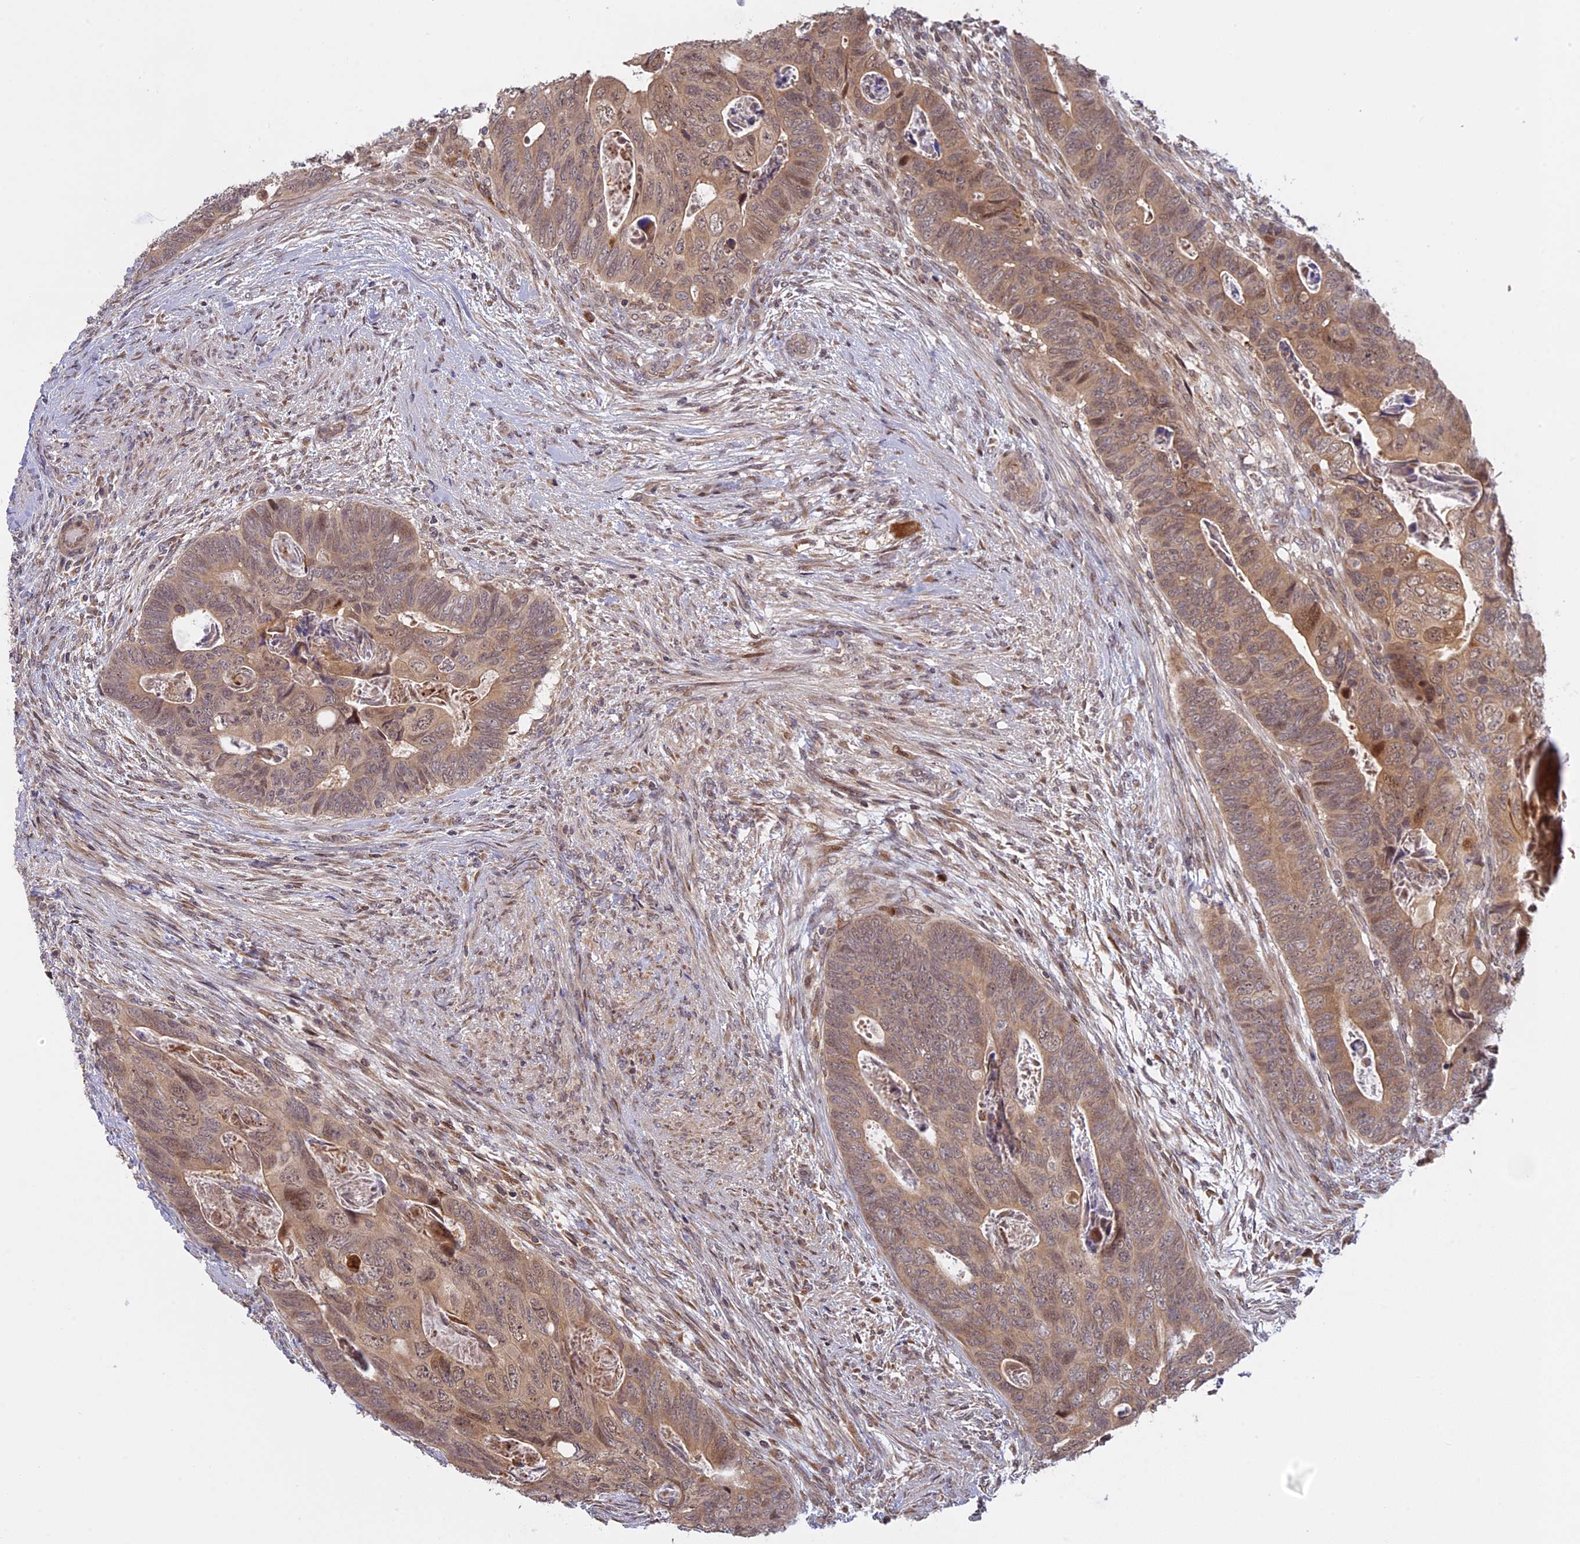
{"staining": {"intensity": "moderate", "quantity": "25%-75%", "location": "cytoplasmic/membranous,nuclear"}, "tissue": "colorectal cancer", "cell_type": "Tumor cells", "image_type": "cancer", "snomed": [{"axis": "morphology", "description": "Adenocarcinoma, NOS"}, {"axis": "topography", "description": "Rectum"}], "caption": "There is medium levels of moderate cytoplasmic/membranous and nuclear expression in tumor cells of colorectal adenocarcinoma, as demonstrated by immunohistochemical staining (brown color).", "gene": "GSKIP", "patient": {"sex": "female", "age": 78}}